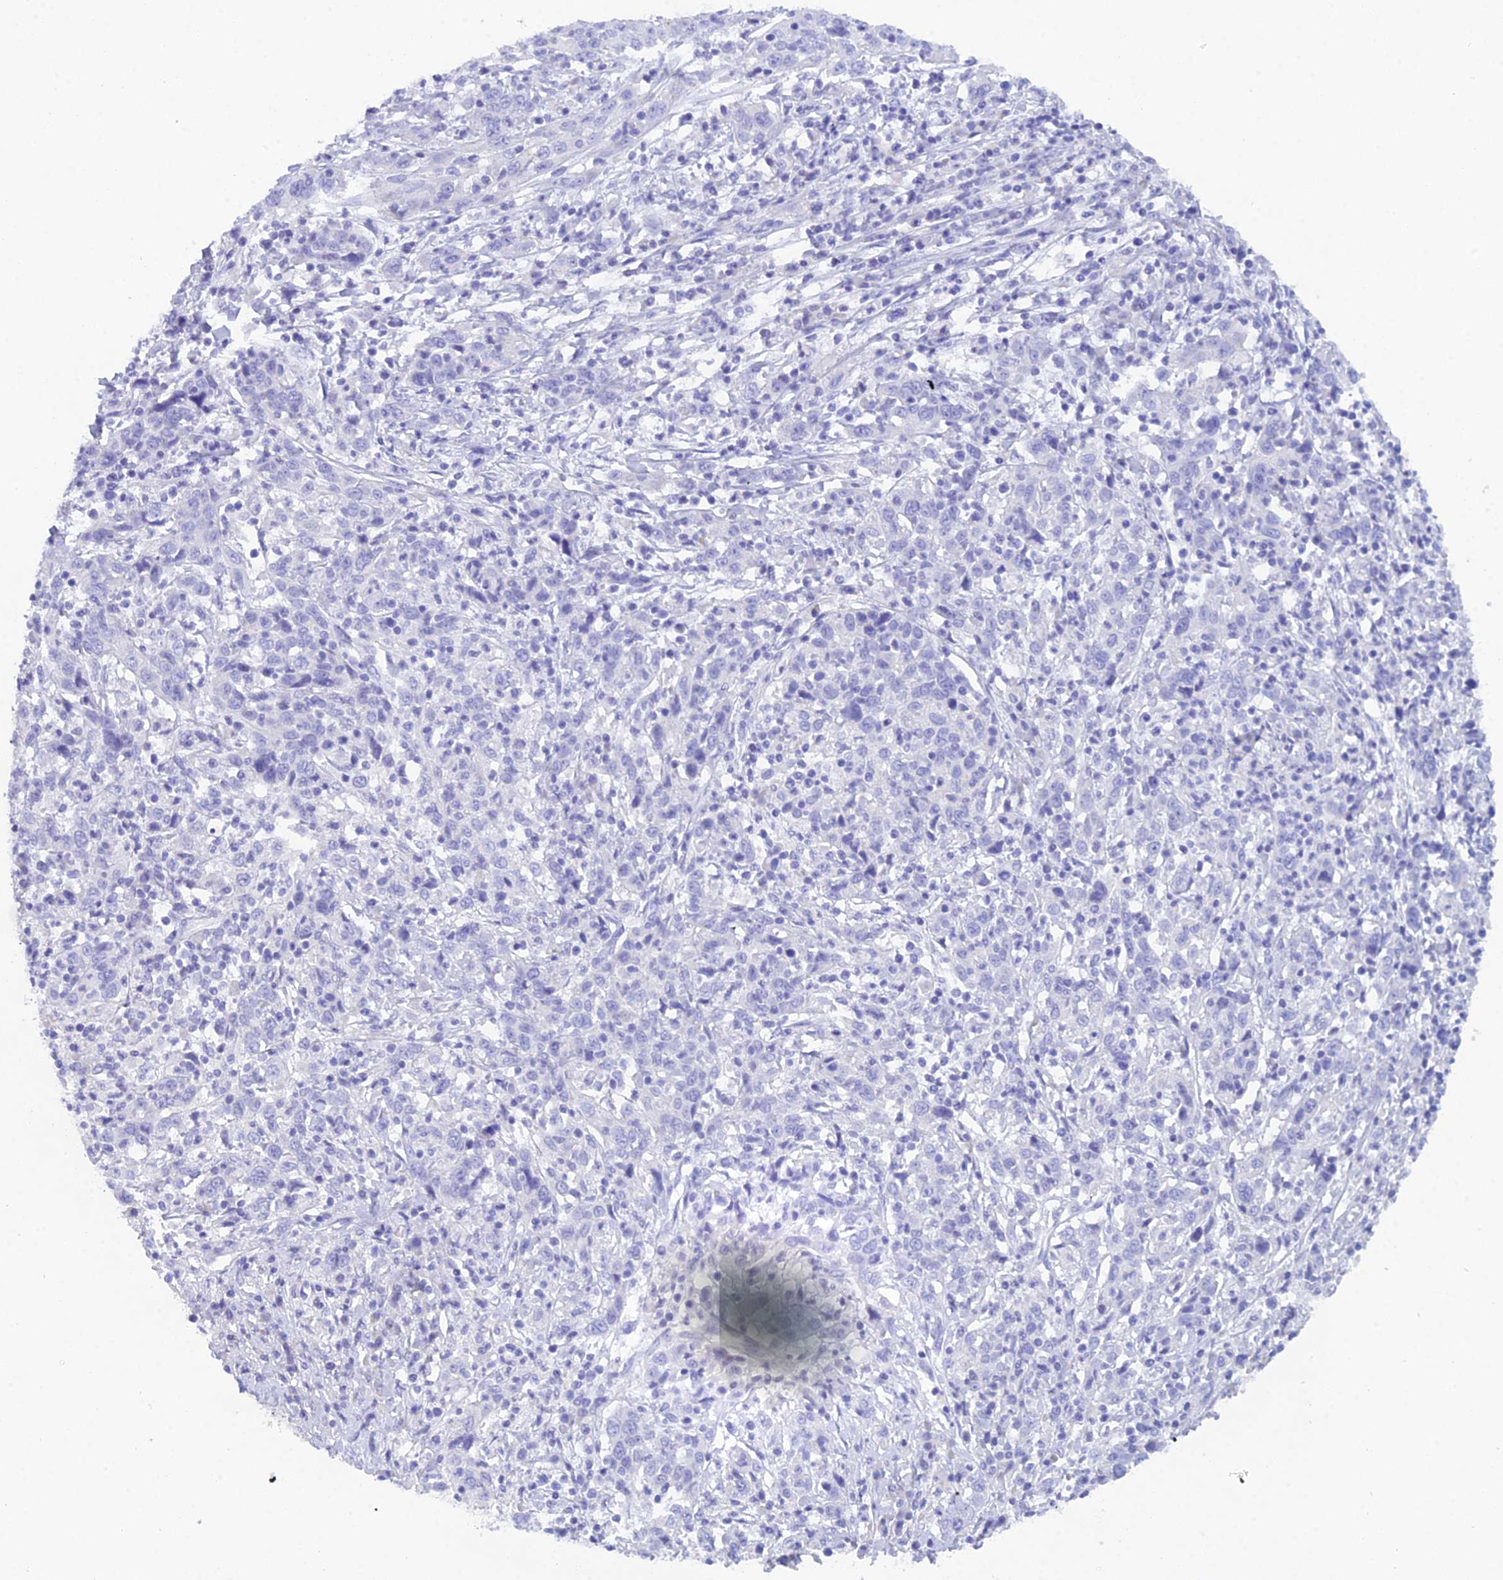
{"staining": {"intensity": "negative", "quantity": "none", "location": "none"}, "tissue": "cervical cancer", "cell_type": "Tumor cells", "image_type": "cancer", "snomed": [{"axis": "morphology", "description": "Squamous cell carcinoma, NOS"}, {"axis": "topography", "description": "Cervix"}], "caption": "This image is of cervical cancer stained with immunohistochemistry (IHC) to label a protein in brown with the nuclei are counter-stained blue. There is no positivity in tumor cells. Nuclei are stained in blue.", "gene": "REG1A", "patient": {"sex": "female", "age": 46}}